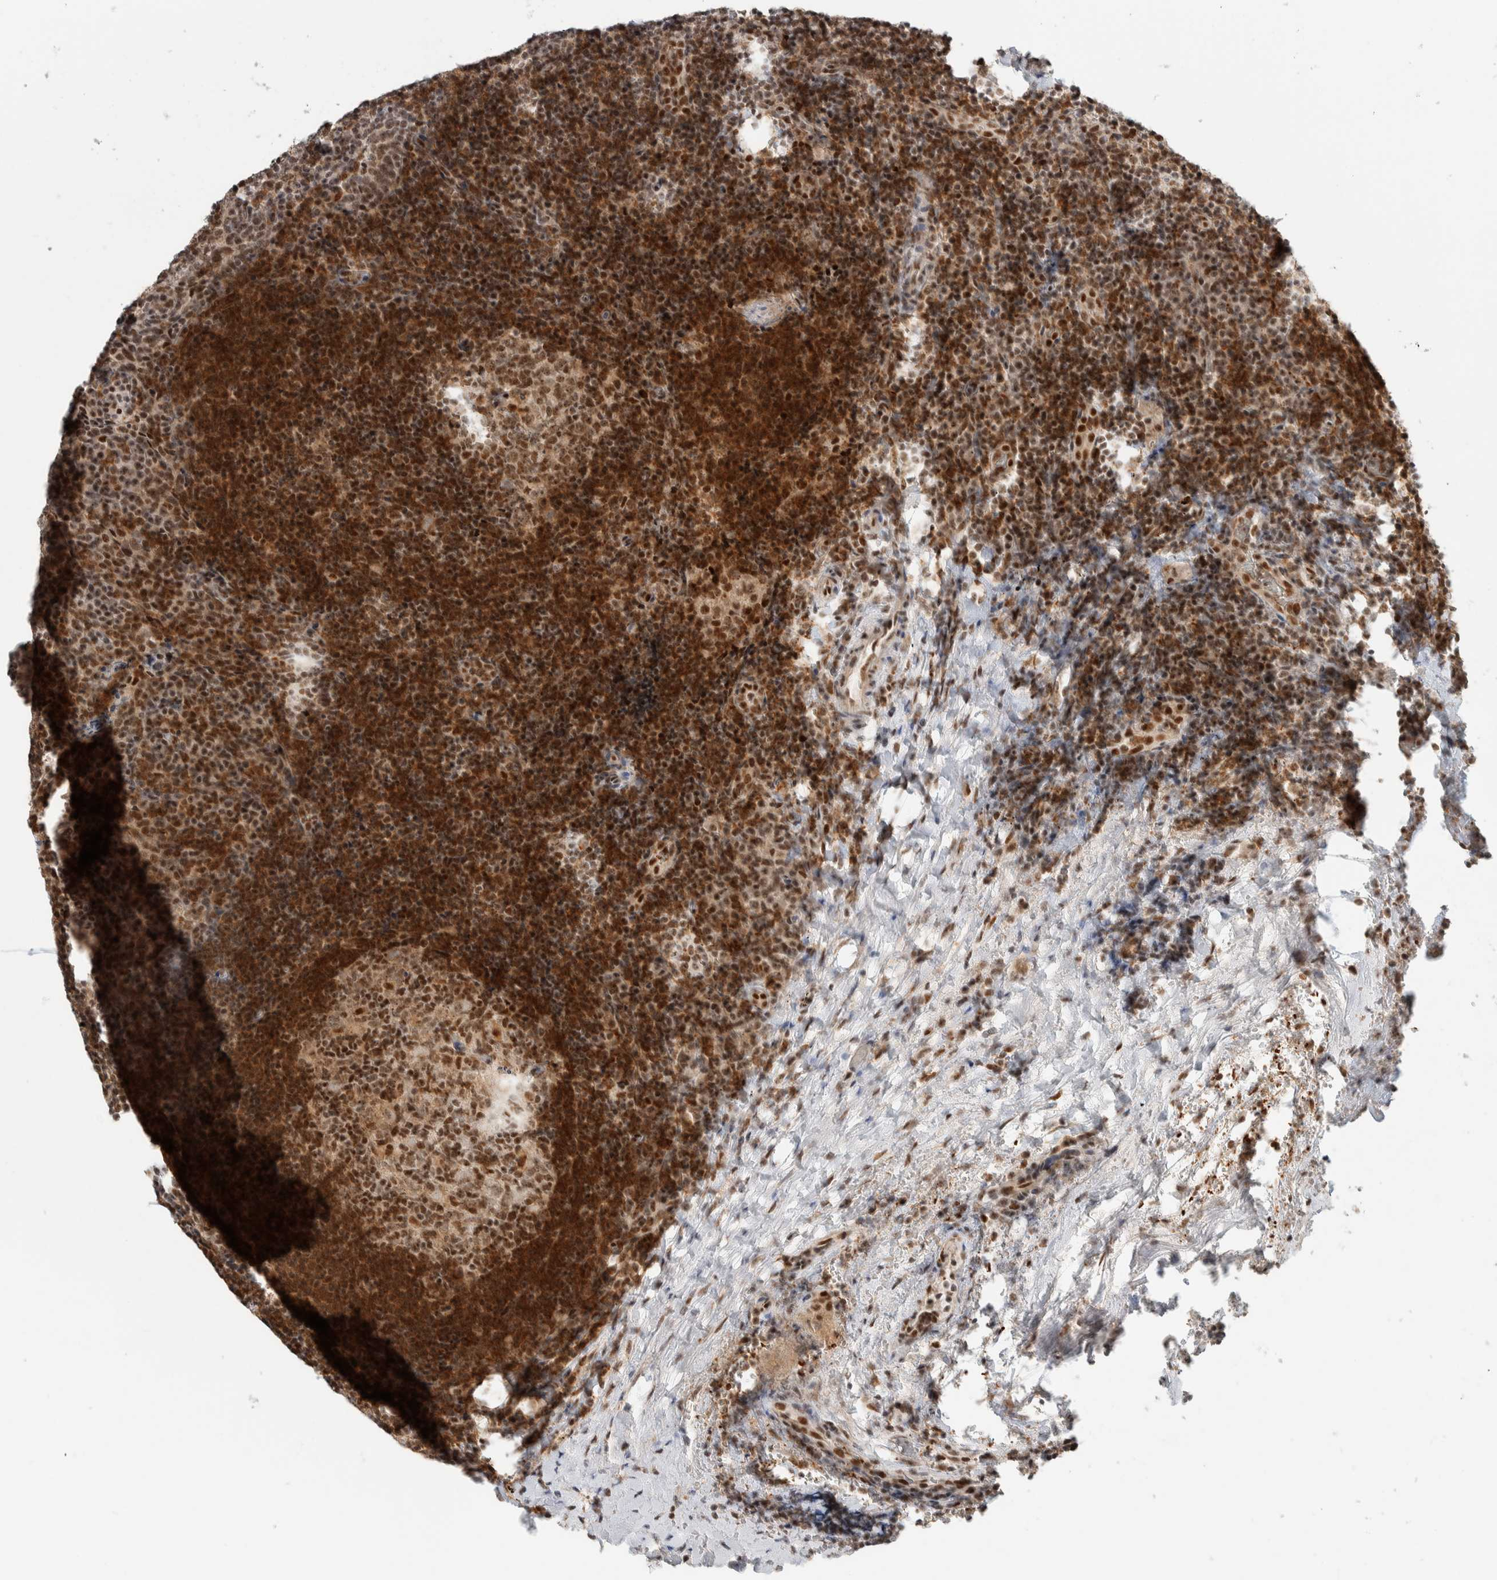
{"staining": {"intensity": "strong", "quantity": ">75%", "location": "cytoplasmic/membranous,nuclear"}, "tissue": "lymphoma", "cell_type": "Tumor cells", "image_type": "cancer", "snomed": [{"axis": "morphology", "description": "Malignant lymphoma, non-Hodgkin's type, High grade"}, {"axis": "topography", "description": "Tonsil"}], "caption": "IHC image of neoplastic tissue: high-grade malignant lymphoma, non-Hodgkin's type stained using immunohistochemistry (IHC) displays high levels of strong protein expression localized specifically in the cytoplasmic/membranous and nuclear of tumor cells, appearing as a cytoplasmic/membranous and nuclear brown color.", "gene": "ZBTB2", "patient": {"sex": "female", "age": 36}}